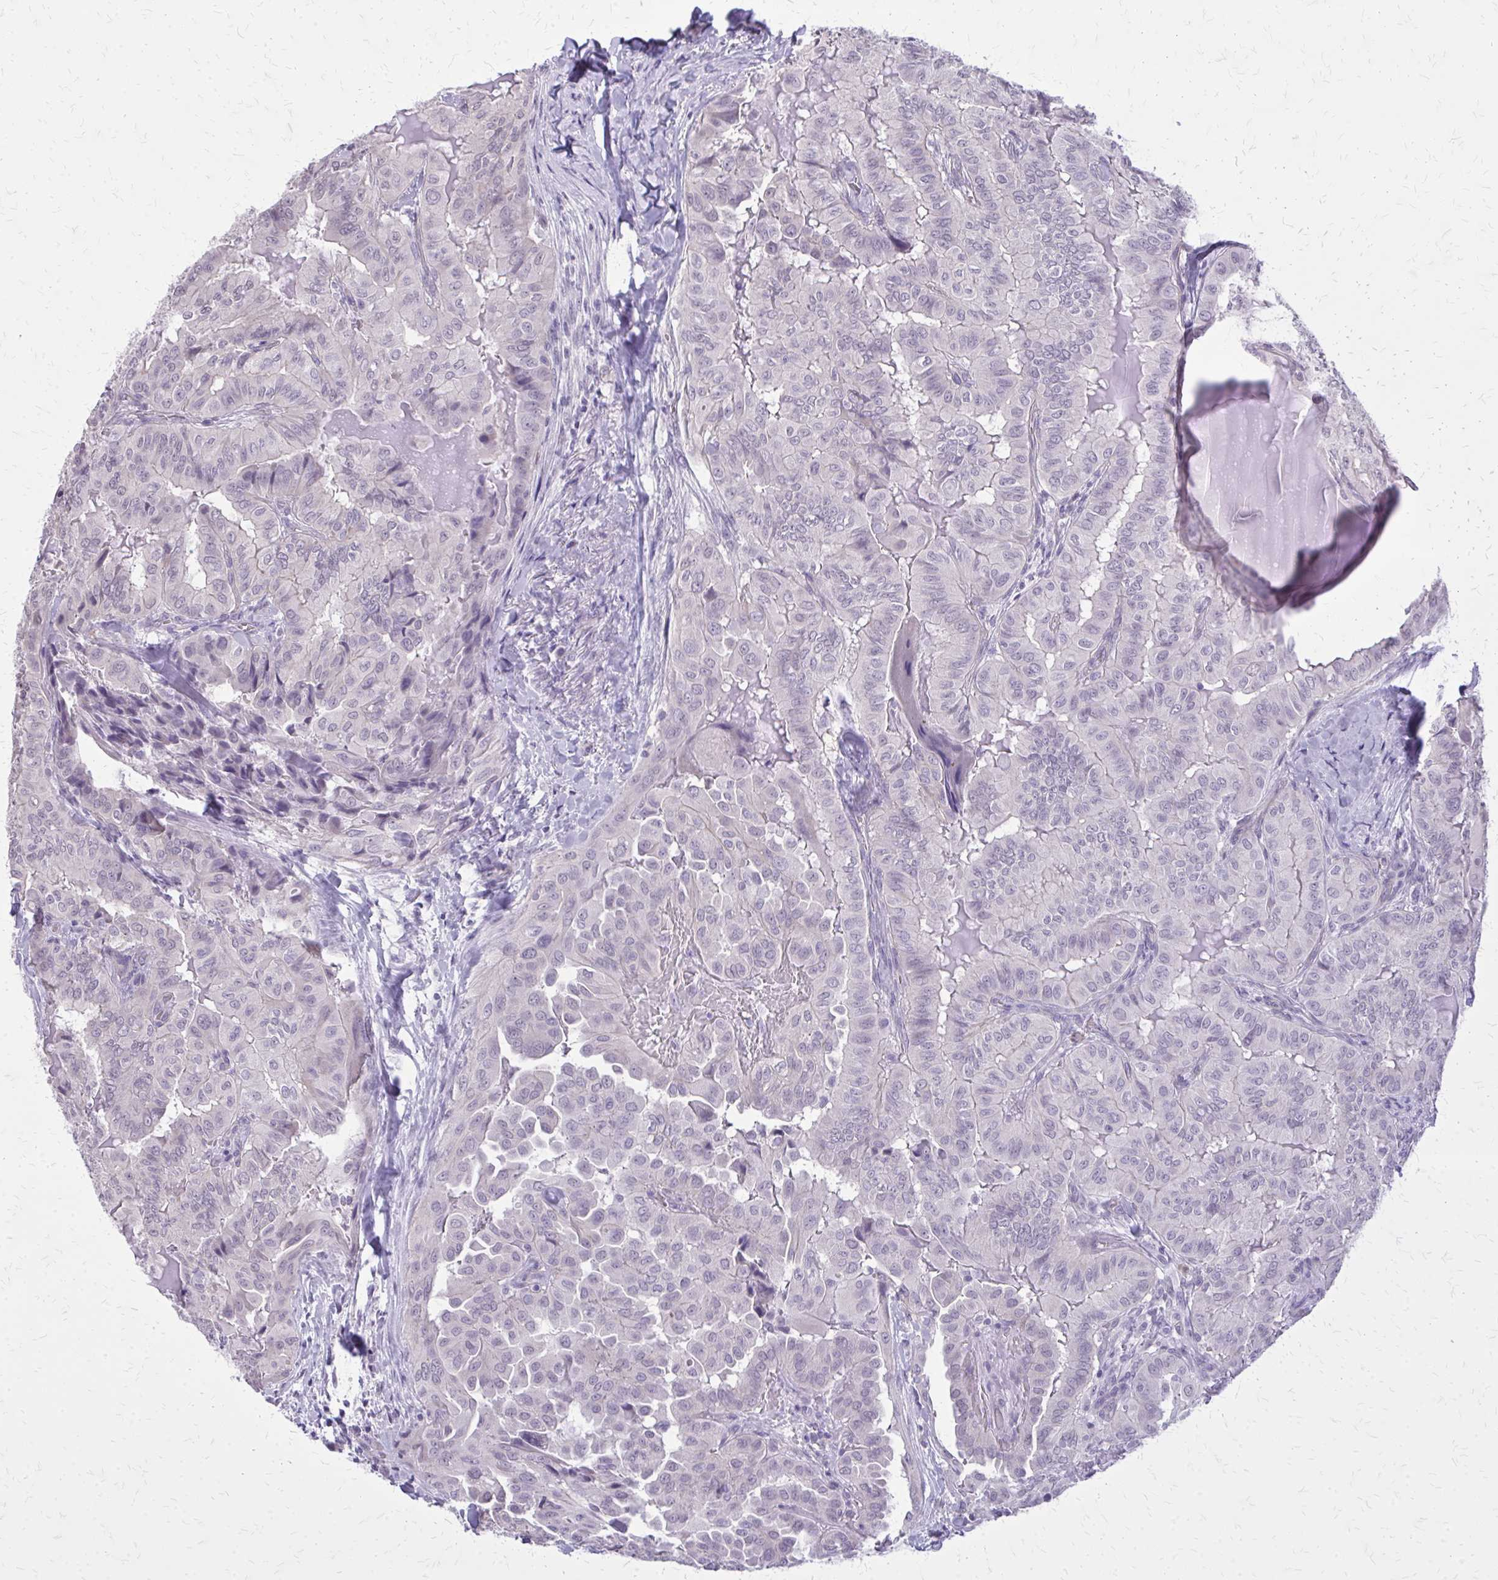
{"staining": {"intensity": "negative", "quantity": "none", "location": "none"}, "tissue": "thyroid cancer", "cell_type": "Tumor cells", "image_type": "cancer", "snomed": [{"axis": "morphology", "description": "Papillary adenocarcinoma, NOS"}, {"axis": "topography", "description": "Thyroid gland"}], "caption": "Immunohistochemistry of human thyroid cancer (papillary adenocarcinoma) shows no expression in tumor cells.", "gene": "PLCB1", "patient": {"sex": "female", "age": 68}}